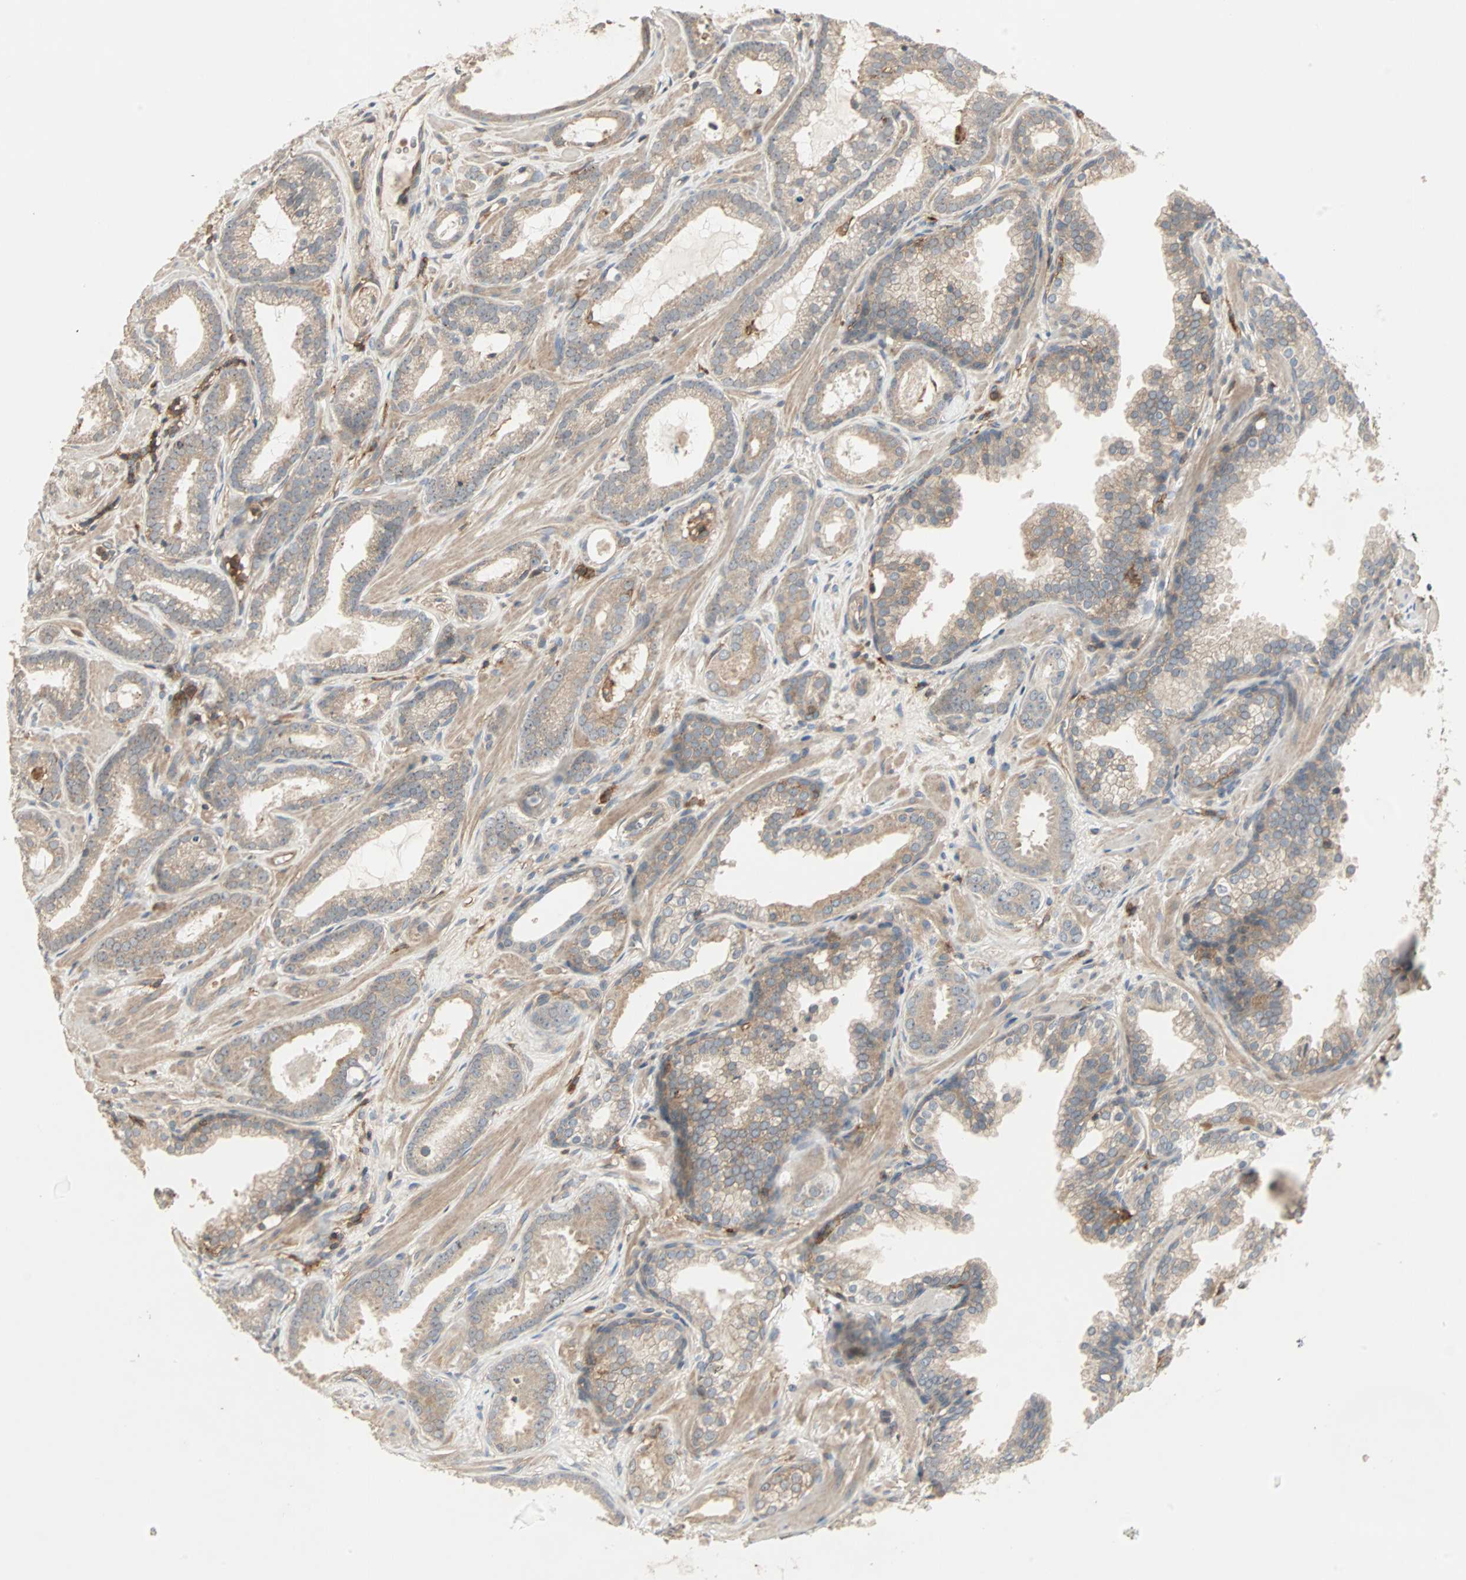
{"staining": {"intensity": "weak", "quantity": ">75%", "location": "cytoplasmic/membranous"}, "tissue": "prostate cancer", "cell_type": "Tumor cells", "image_type": "cancer", "snomed": [{"axis": "morphology", "description": "Adenocarcinoma, Low grade"}, {"axis": "topography", "description": "Prostate"}], "caption": "Adenocarcinoma (low-grade) (prostate) stained with a brown dye reveals weak cytoplasmic/membranous positive expression in approximately >75% of tumor cells.", "gene": "GNAI2", "patient": {"sex": "male", "age": 57}}